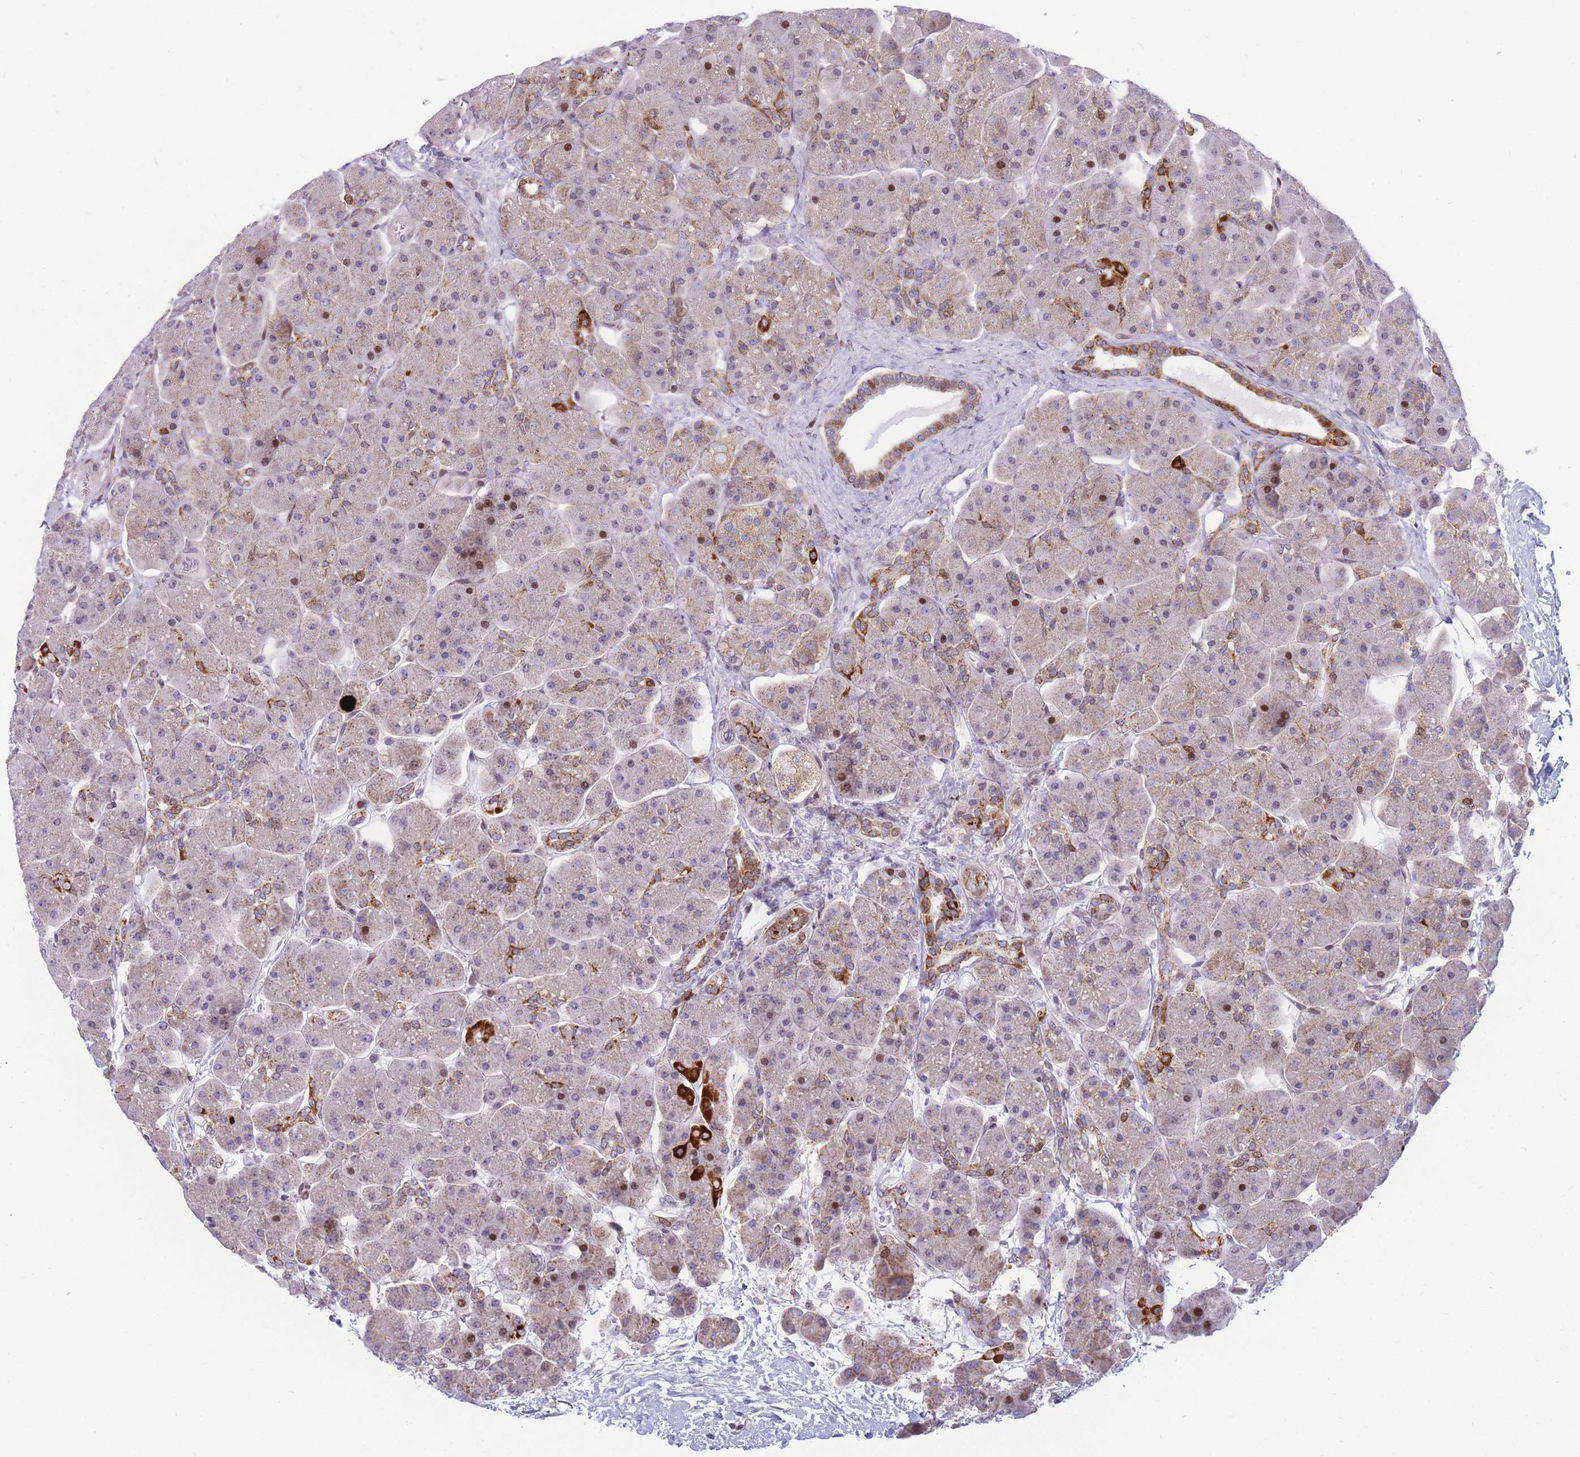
{"staining": {"intensity": "strong", "quantity": "25%-75%", "location": "cytoplasmic/membranous,nuclear"}, "tissue": "pancreas", "cell_type": "Exocrine glandular cells", "image_type": "normal", "snomed": [{"axis": "morphology", "description": "Normal tissue, NOS"}, {"axis": "topography", "description": "Pancreas"}], "caption": "The immunohistochemical stain highlights strong cytoplasmic/membranous,nuclear staining in exocrine glandular cells of normal pancreas. The staining is performed using DAB (3,3'-diaminobenzidine) brown chromogen to label protein expression. The nuclei are counter-stained blue using hematoxylin.", "gene": "HSPE1", "patient": {"sex": "male", "age": 66}}